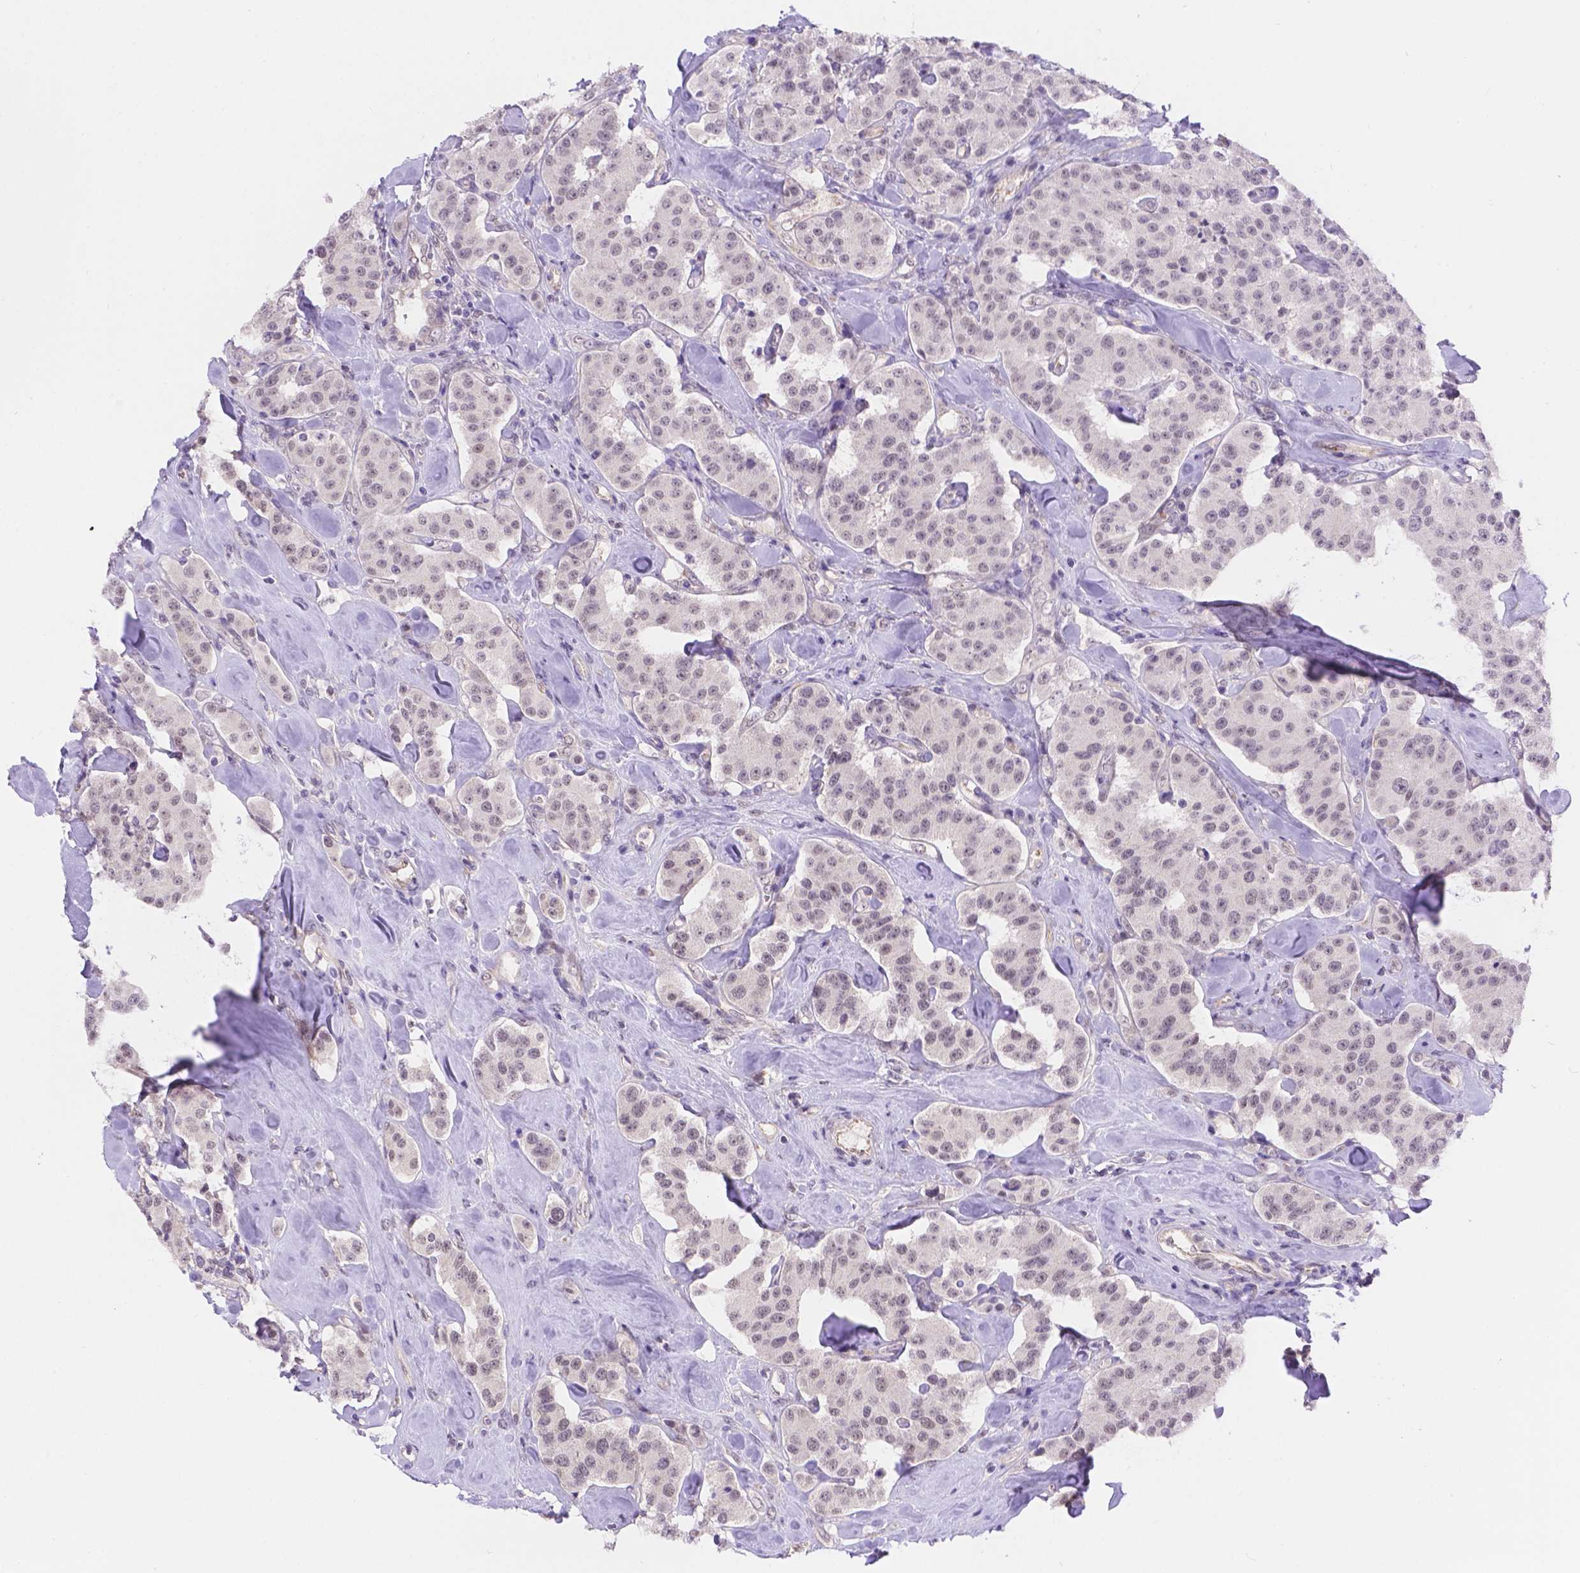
{"staining": {"intensity": "negative", "quantity": "none", "location": "none"}, "tissue": "carcinoid", "cell_type": "Tumor cells", "image_type": "cancer", "snomed": [{"axis": "morphology", "description": "Carcinoid, malignant, NOS"}, {"axis": "topography", "description": "Pancreas"}], "caption": "Protein analysis of carcinoid exhibits no significant staining in tumor cells. (Stains: DAB immunohistochemistry (IHC) with hematoxylin counter stain, Microscopy: brightfield microscopy at high magnification).", "gene": "NXPE2", "patient": {"sex": "male", "age": 41}}